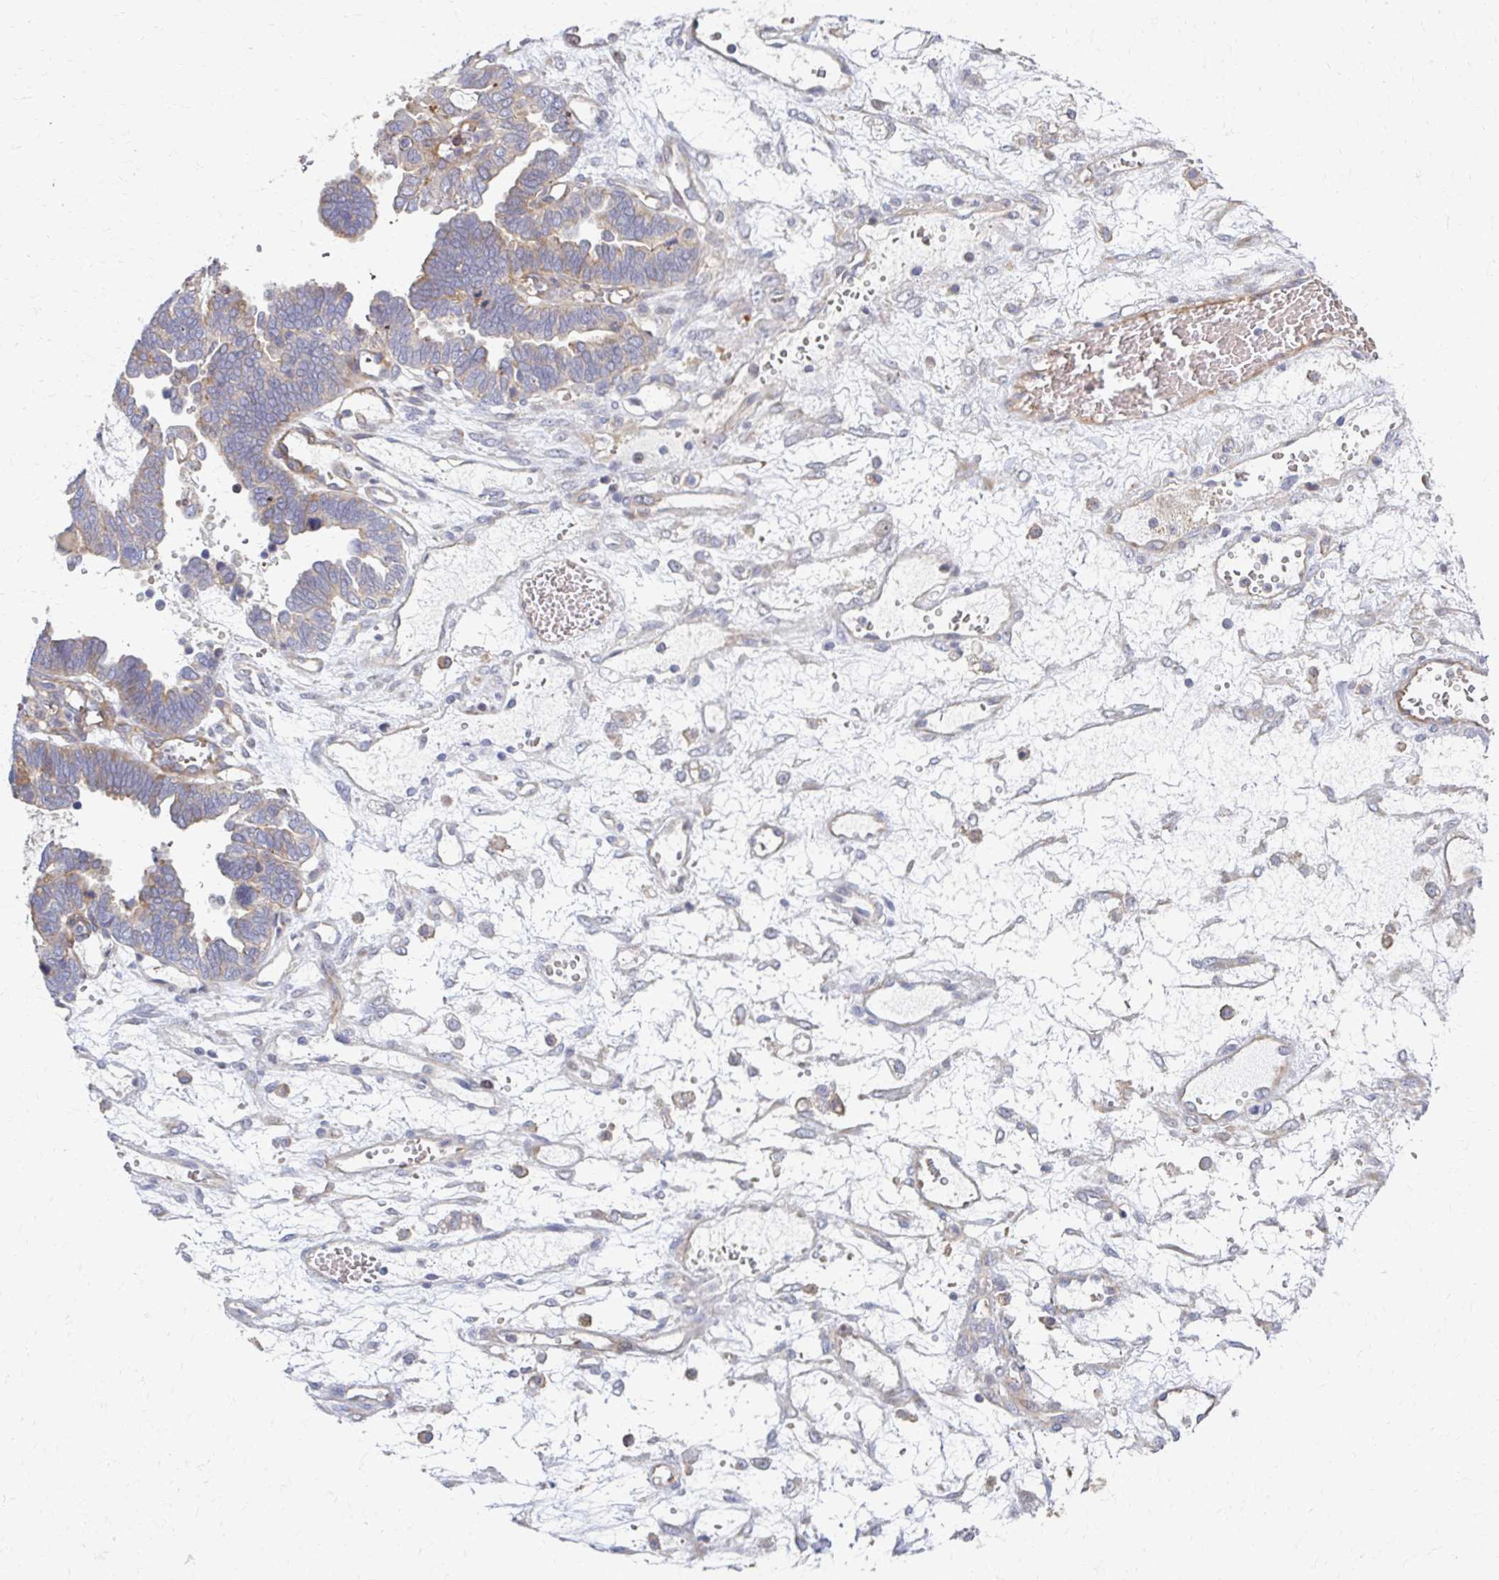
{"staining": {"intensity": "weak", "quantity": ">75%", "location": "cytoplasmic/membranous"}, "tissue": "ovarian cancer", "cell_type": "Tumor cells", "image_type": "cancer", "snomed": [{"axis": "morphology", "description": "Cystadenocarcinoma, serous, NOS"}, {"axis": "topography", "description": "Ovary"}], "caption": "Ovarian cancer was stained to show a protein in brown. There is low levels of weak cytoplasmic/membranous expression in about >75% of tumor cells.", "gene": "SKA2", "patient": {"sex": "female", "age": 51}}